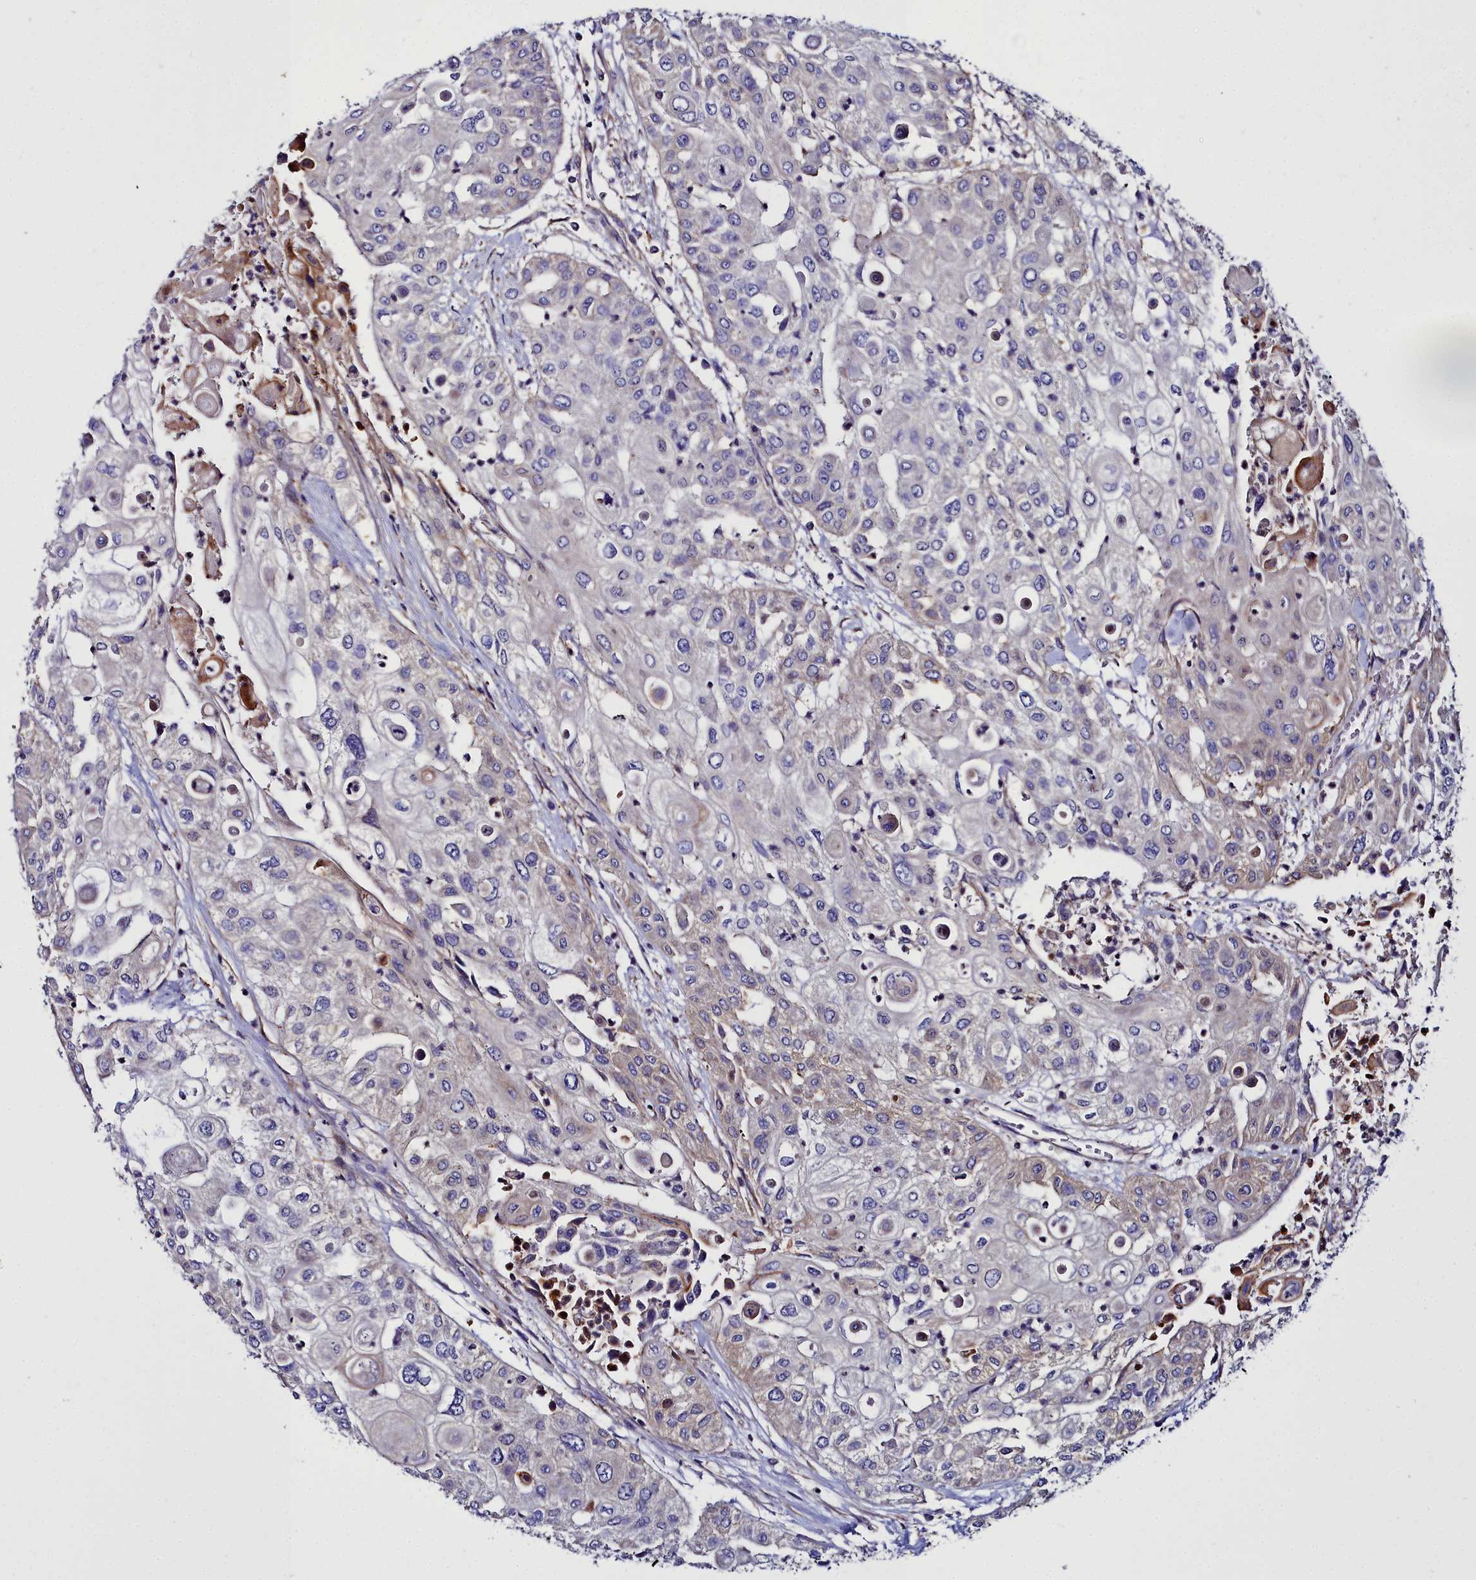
{"staining": {"intensity": "weak", "quantity": "<25%", "location": "cytoplasmic/membranous"}, "tissue": "urothelial cancer", "cell_type": "Tumor cells", "image_type": "cancer", "snomed": [{"axis": "morphology", "description": "Urothelial carcinoma, High grade"}, {"axis": "topography", "description": "Urinary bladder"}], "caption": "There is no significant staining in tumor cells of urothelial cancer.", "gene": "FADS3", "patient": {"sex": "female", "age": 79}}